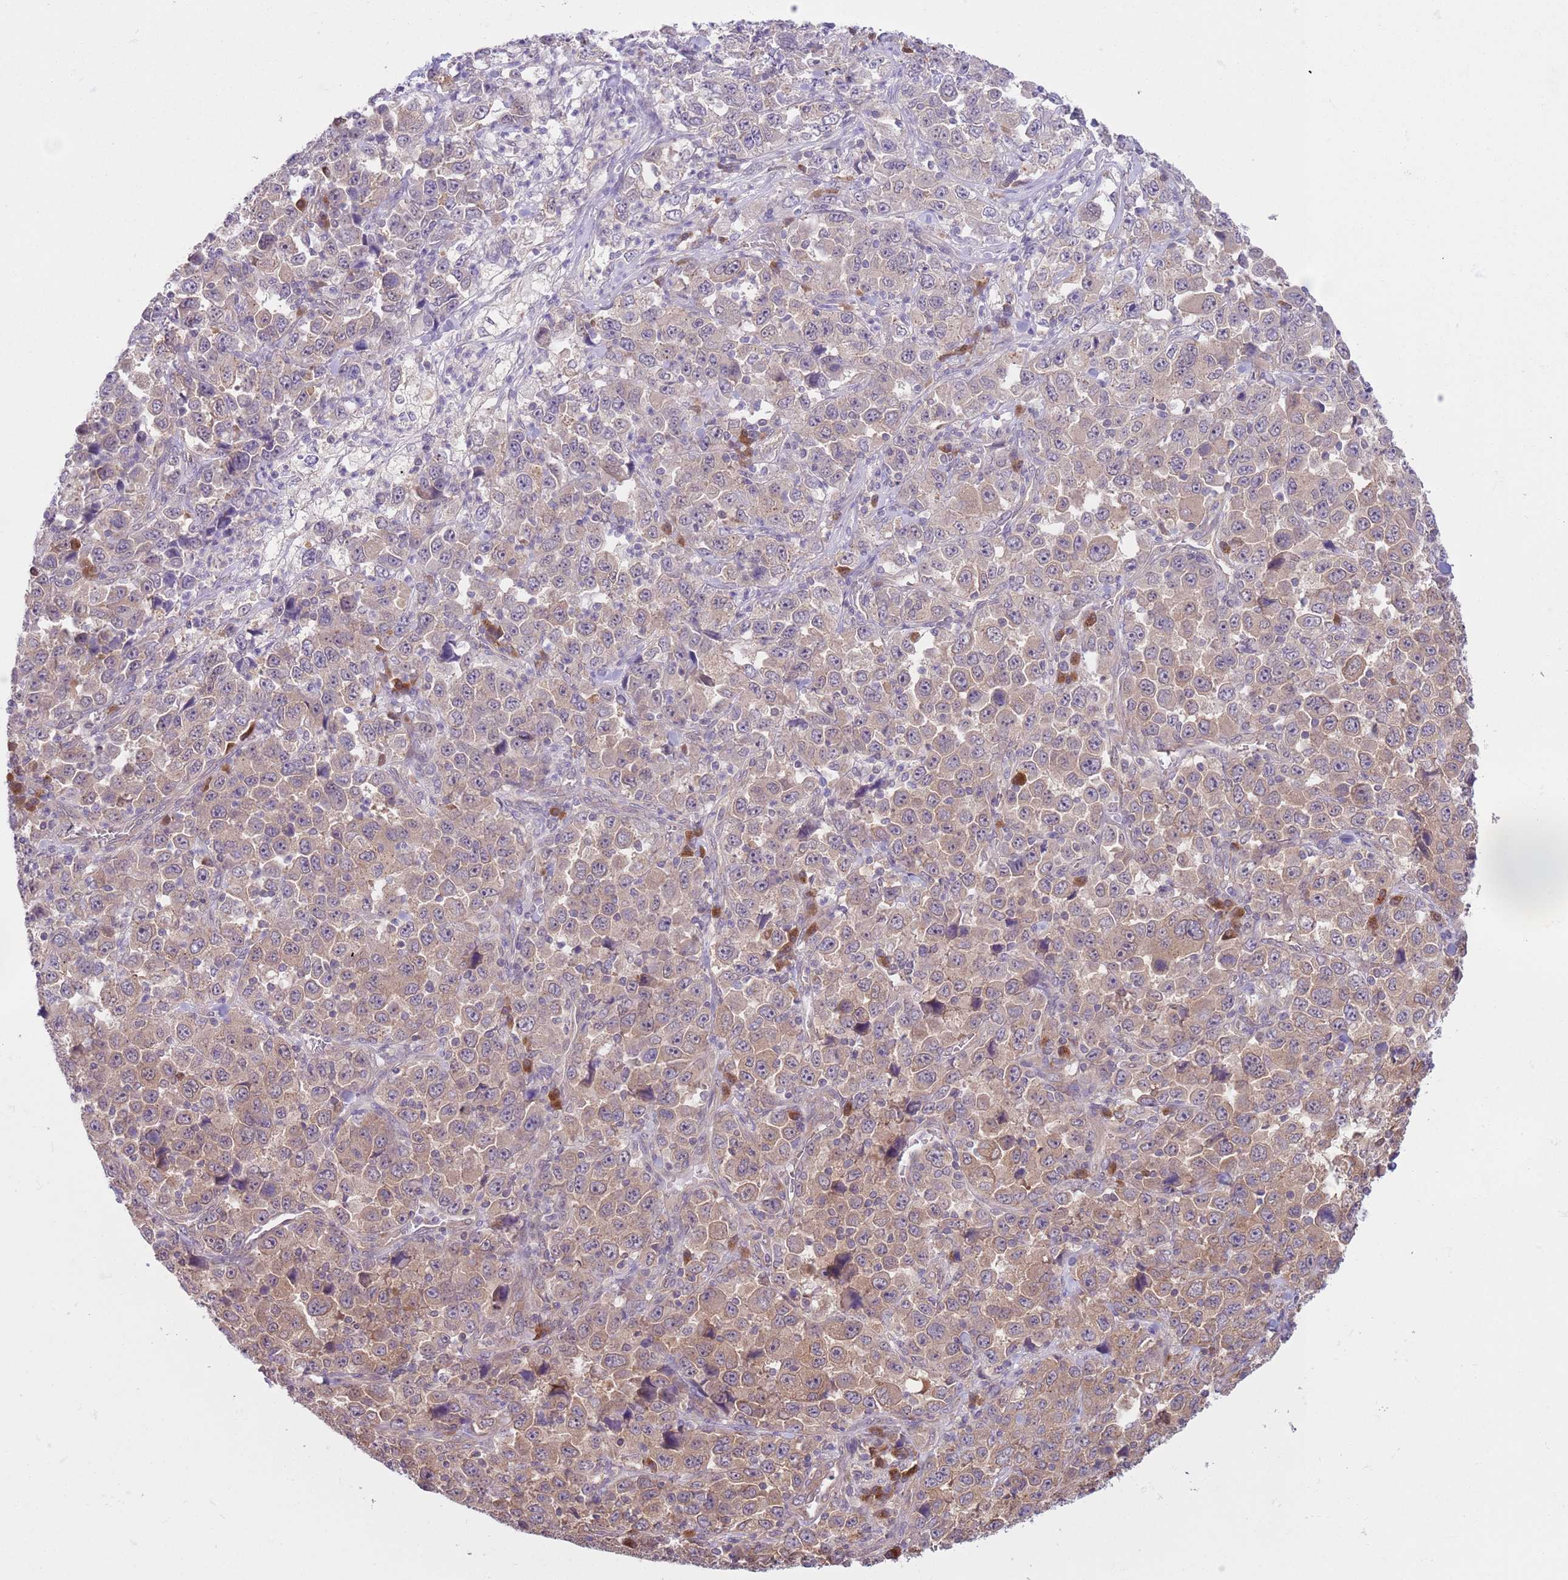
{"staining": {"intensity": "weak", "quantity": "25%-75%", "location": "cytoplasmic/membranous"}, "tissue": "stomach cancer", "cell_type": "Tumor cells", "image_type": "cancer", "snomed": [{"axis": "morphology", "description": "Normal tissue, NOS"}, {"axis": "morphology", "description": "Adenocarcinoma, NOS"}, {"axis": "topography", "description": "Stomach, upper"}, {"axis": "topography", "description": "Stomach"}], "caption": "There is low levels of weak cytoplasmic/membranous expression in tumor cells of stomach cancer (adenocarcinoma), as demonstrated by immunohistochemical staining (brown color).", "gene": "COPE", "patient": {"sex": "male", "age": 59}}